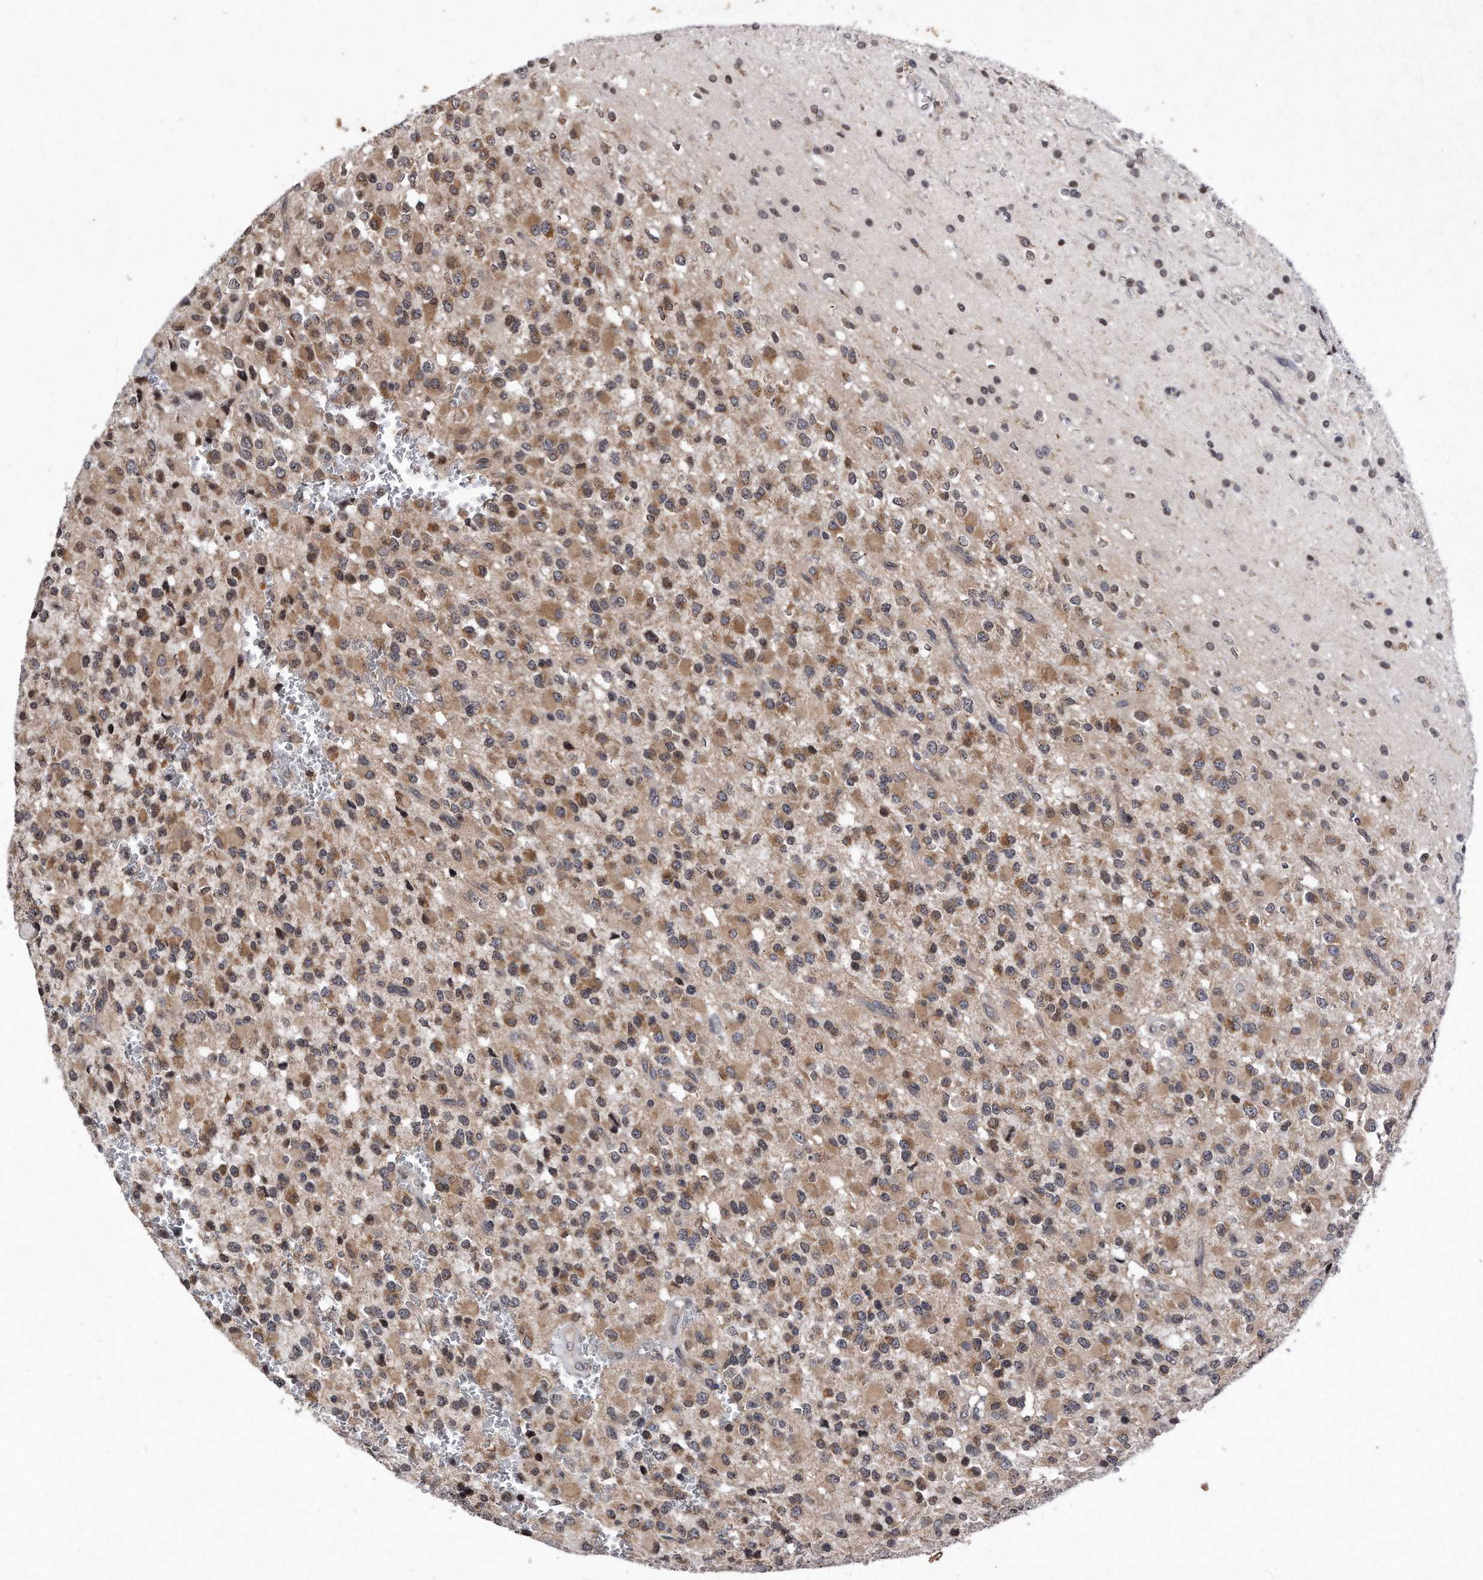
{"staining": {"intensity": "moderate", "quantity": "25%-75%", "location": "cytoplasmic/membranous"}, "tissue": "glioma", "cell_type": "Tumor cells", "image_type": "cancer", "snomed": [{"axis": "morphology", "description": "Glioma, malignant, High grade"}, {"axis": "topography", "description": "Brain"}], "caption": "Human high-grade glioma (malignant) stained with a brown dye displays moderate cytoplasmic/membranous positive expression in about 25%-75% of tumor cells.", "gene": "DAB1", "patient": {"sex": "male", "age": 34}}